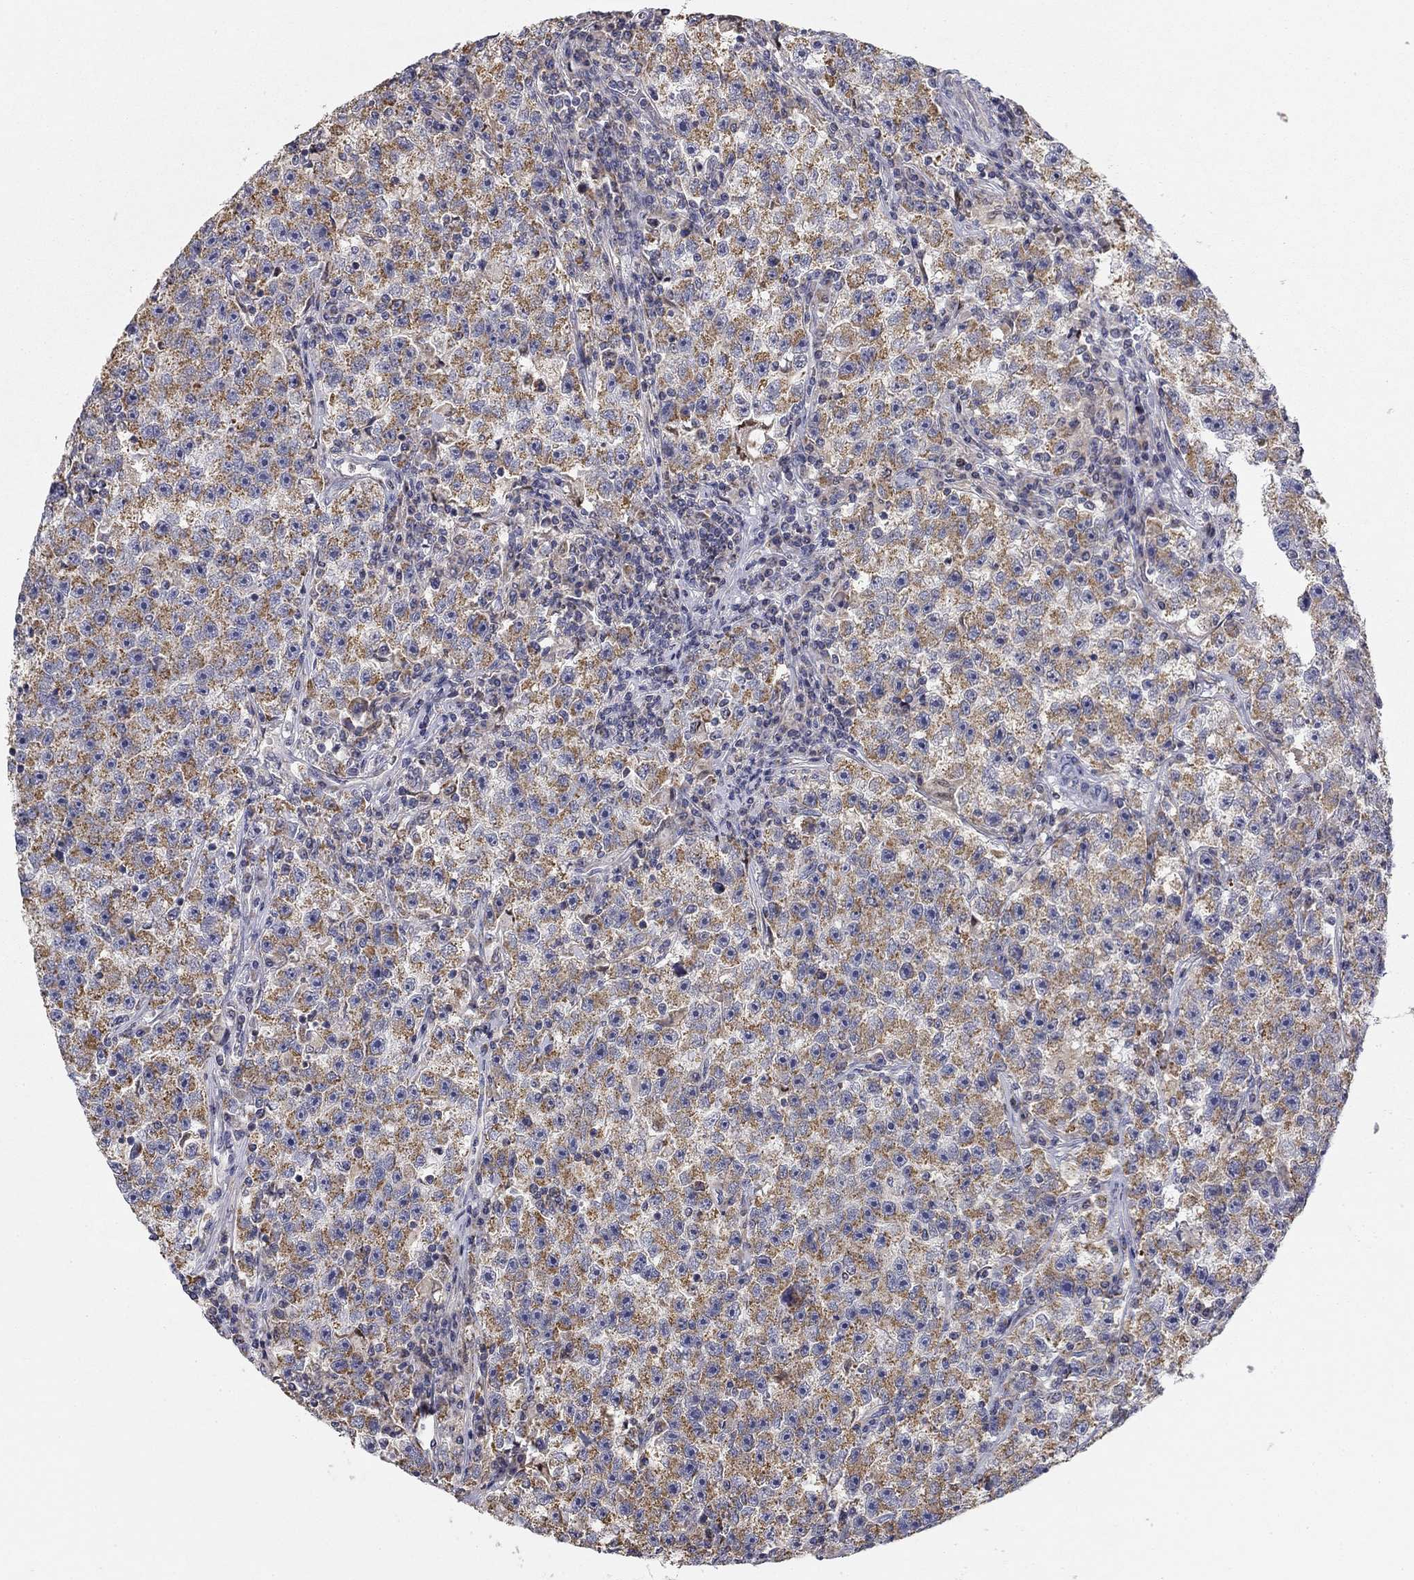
{"staining": {"intensity": "moderate", "quantity": "25%-75%", "location": "cytoplasmic/membranous"}, "tissue": "testis cancer", "cell_type": "Tumor cells", "image_type": "cancer", "snomed": [{"axis": "morphology", "description": "Seminoma, NOS"}, {"axis": "topography", "description": "Testis"}], "caption": "Seminoma (testis) was stained to show a protein in brown. There is medium levels of moderate cytoplasmic/membranous staining in approximately 25%-75% of tumor cells. The protein of interest is stained brown, and the nuclei are stained in blue (DAB IHC with brightfield microscopy, high magnification).", "gene": "SLC2A9", "patient": {"sex": "male", "age": 22}}